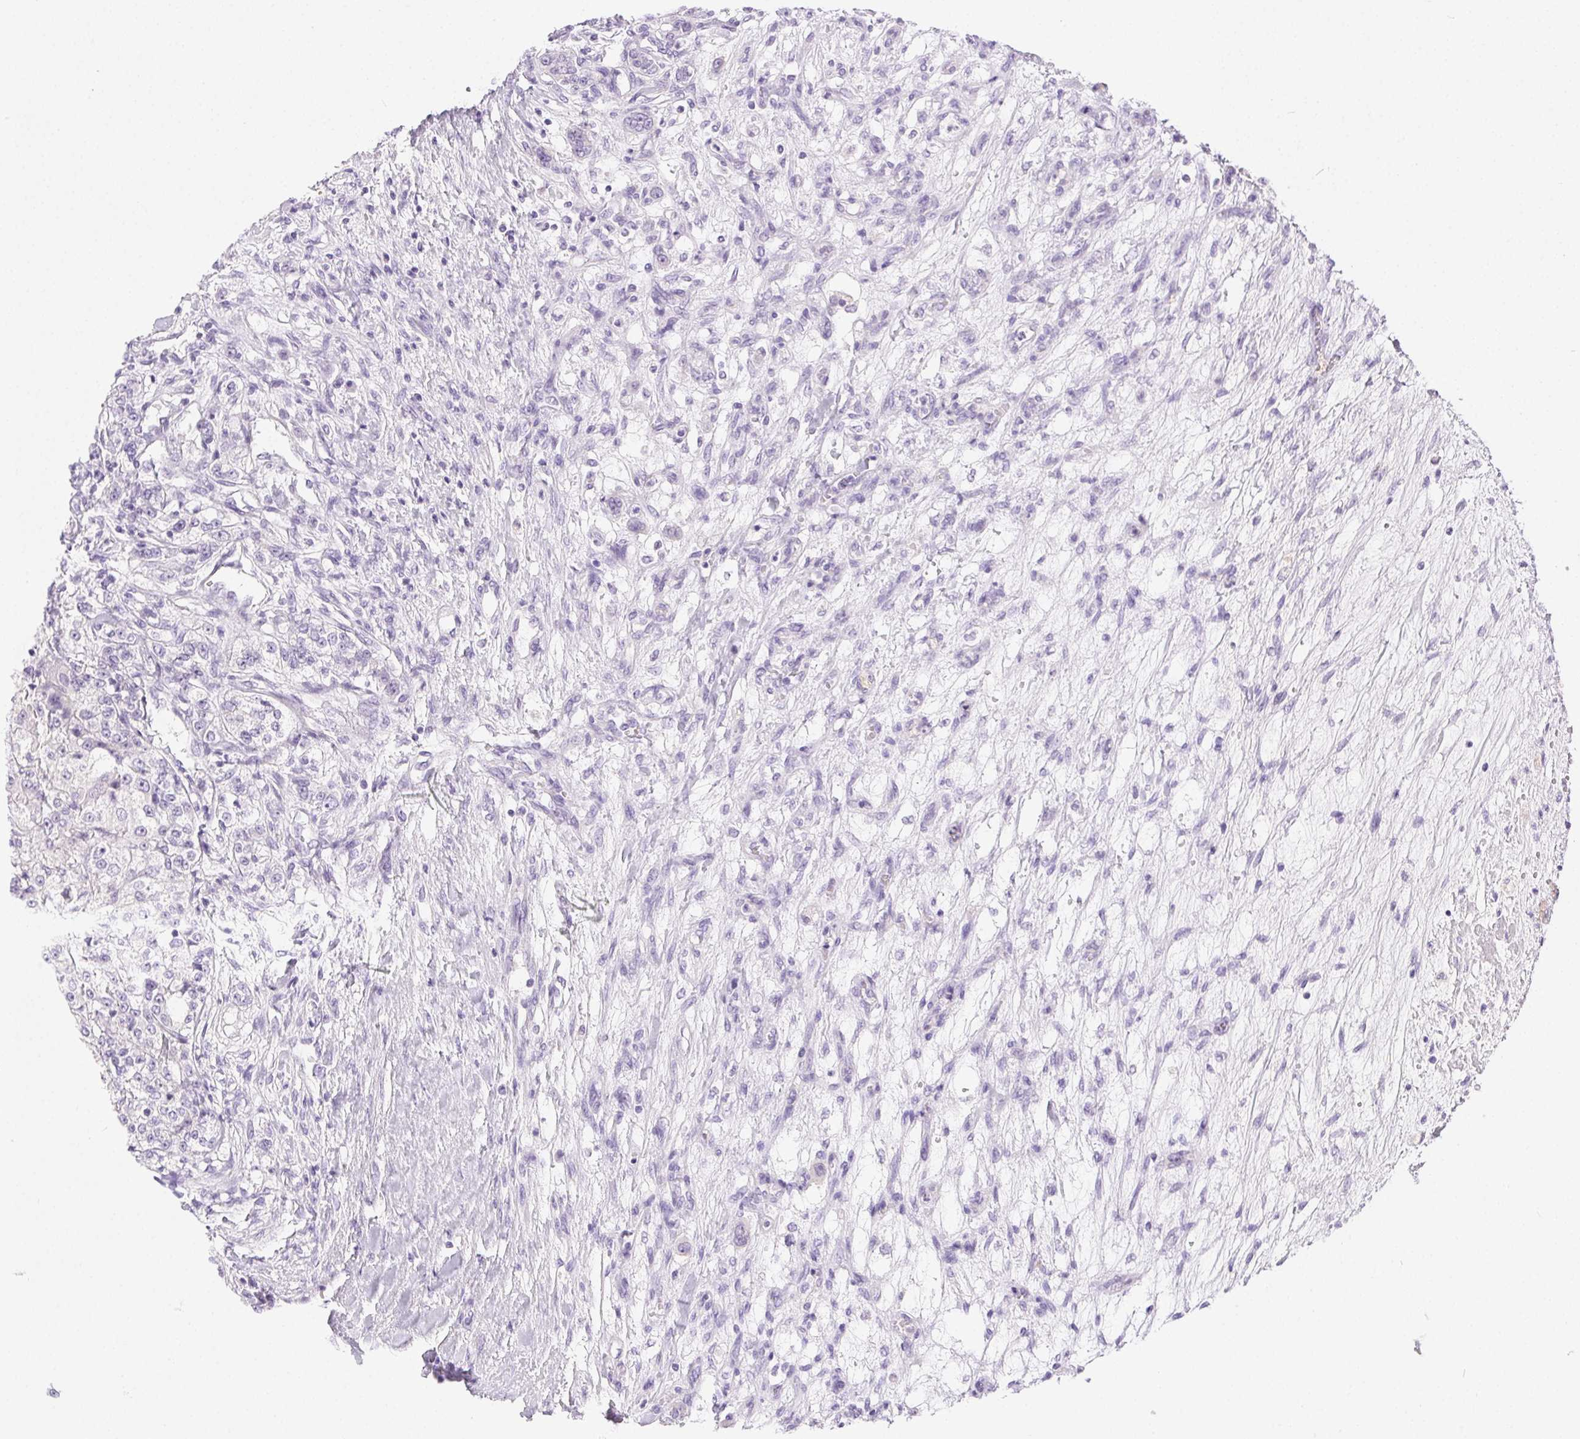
{"staining": {"intensity": "negative", "quantity": "none", "location": "none"}, "tissue": "renal cancer", "cell_type": "Tumor cells", "image_type": "cancer", "snomed": [{"axis": "morphology", "description": "Adenocarcinoma, NOS"}, {"axis": "topography", "description": "Kidney"}], "caption": "Immunohistochemistry (IHC) photomicrograph of neoplastic tissue: renal adenocarcinoma stained with DAB exhibits no significant protein staining in tumor cells.", "gene": "C20orf85", "patient": {"sex": "female", "age": 63}}